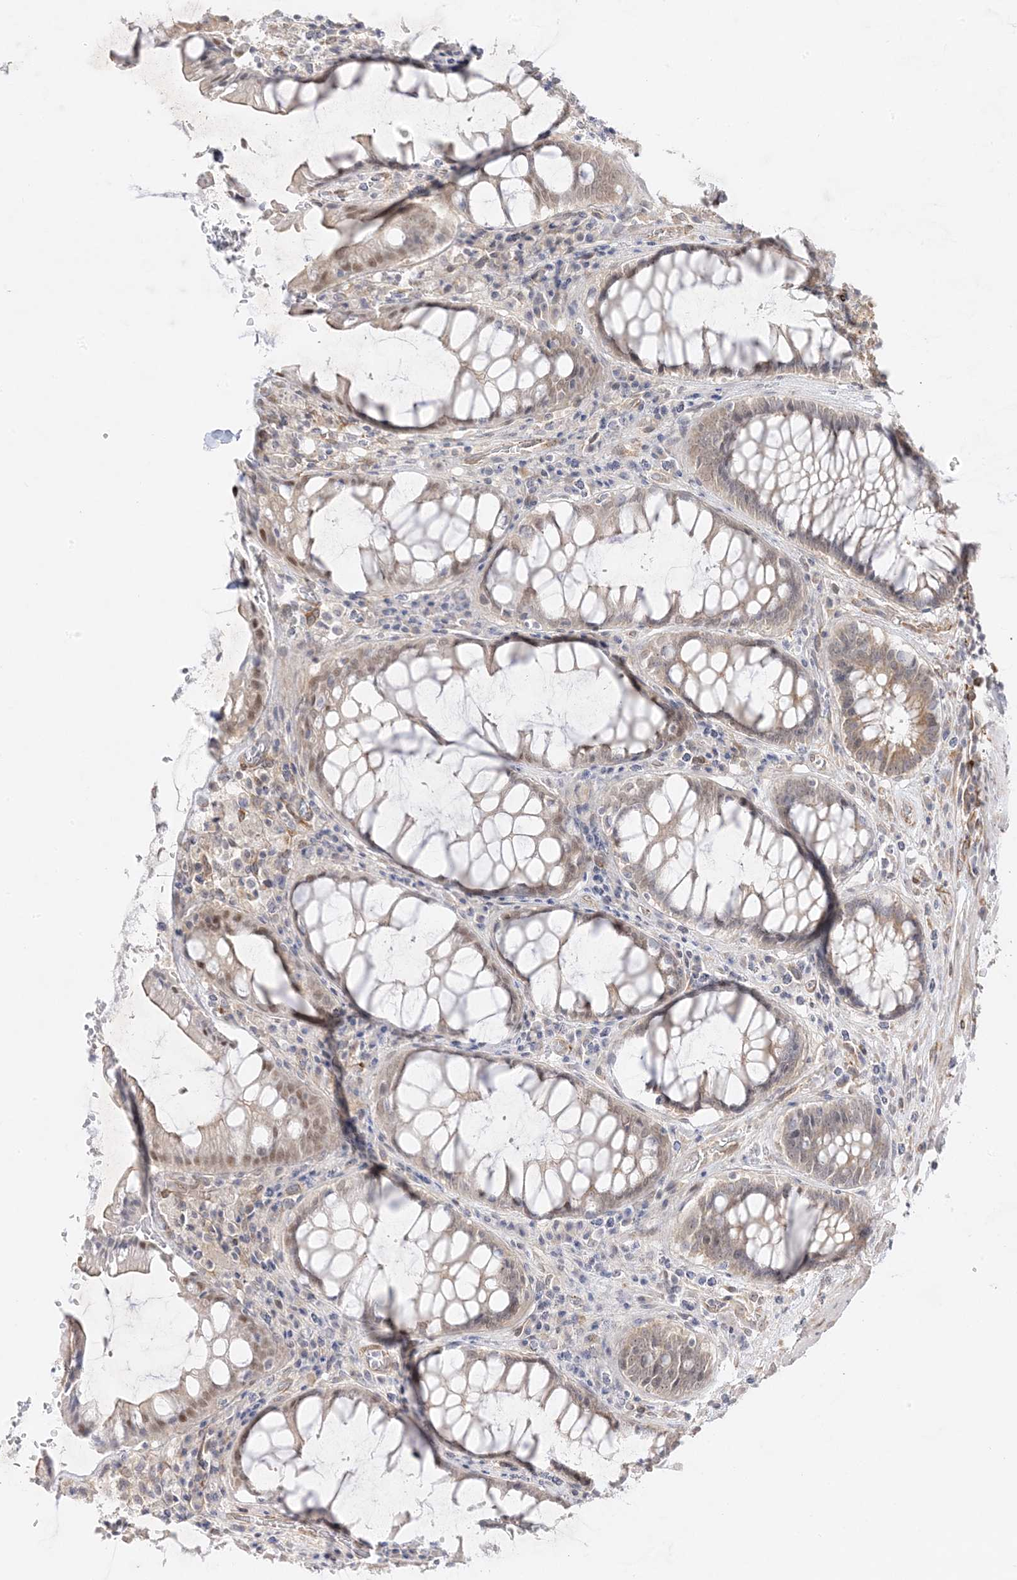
{"staining": {"intensity": "weak", "quantity": ">75%", "location": "cytoplasmic/membranous,nuclear"}, "tissue": "rectum", "cell_type": "Glandular cells", "image_type": "normal", "snomed": [{"axis": "morphology", "description": "Normal tissue, NOS"}, {"axis": "topography", "description": "Rectum"}], "caption": "Protein staining displays weak cytoplasmic/membranous,nuclear expression in about >75% of glandular cells in normal rectum.", "gene": "C2CD2", "patient": {"sex": "male", "age": 64}}